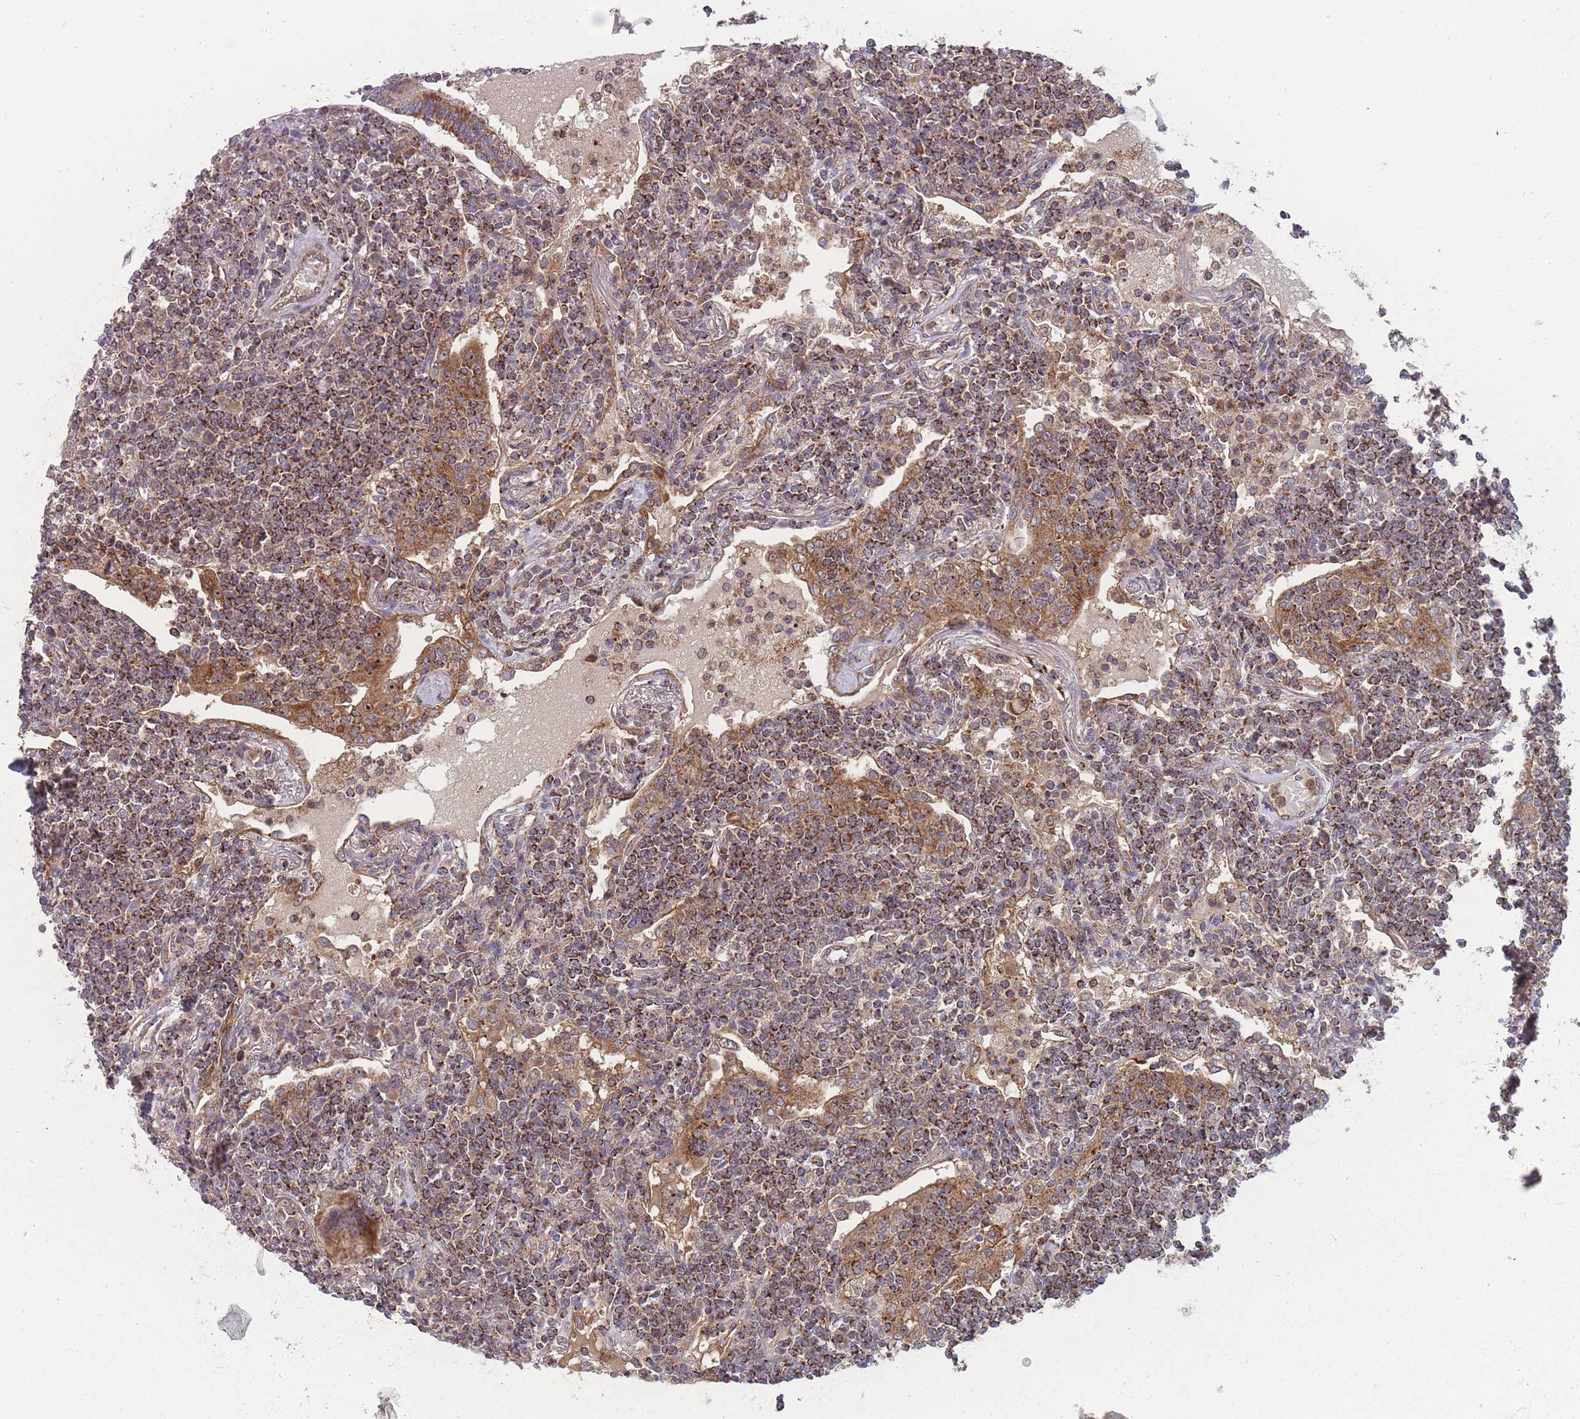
{"staining": {"intensity": "strong", "quantity": "25%-75%", "location": "cytoplasmic/membranous"}, "tissue": "lymphoma", "cell_type": "Tumor cells", "image_type": "cancer", "snomed": [{"axis": "morphology", "description": "Malignant lymphoma, non-Hodgkin's type, Low grade"}, {"axis": "topography", "description": "Lymph node"}], "caption": "The histopathology image demonstrates staining of malignant lymphoma, non-Hodgkin's type (low-grade), revealing strong cytoplasmic/membranous protein expression (brown color) within tumor cells.", "gene": "SLC35B4", "patient": {"sex": "female", "age": 67}}